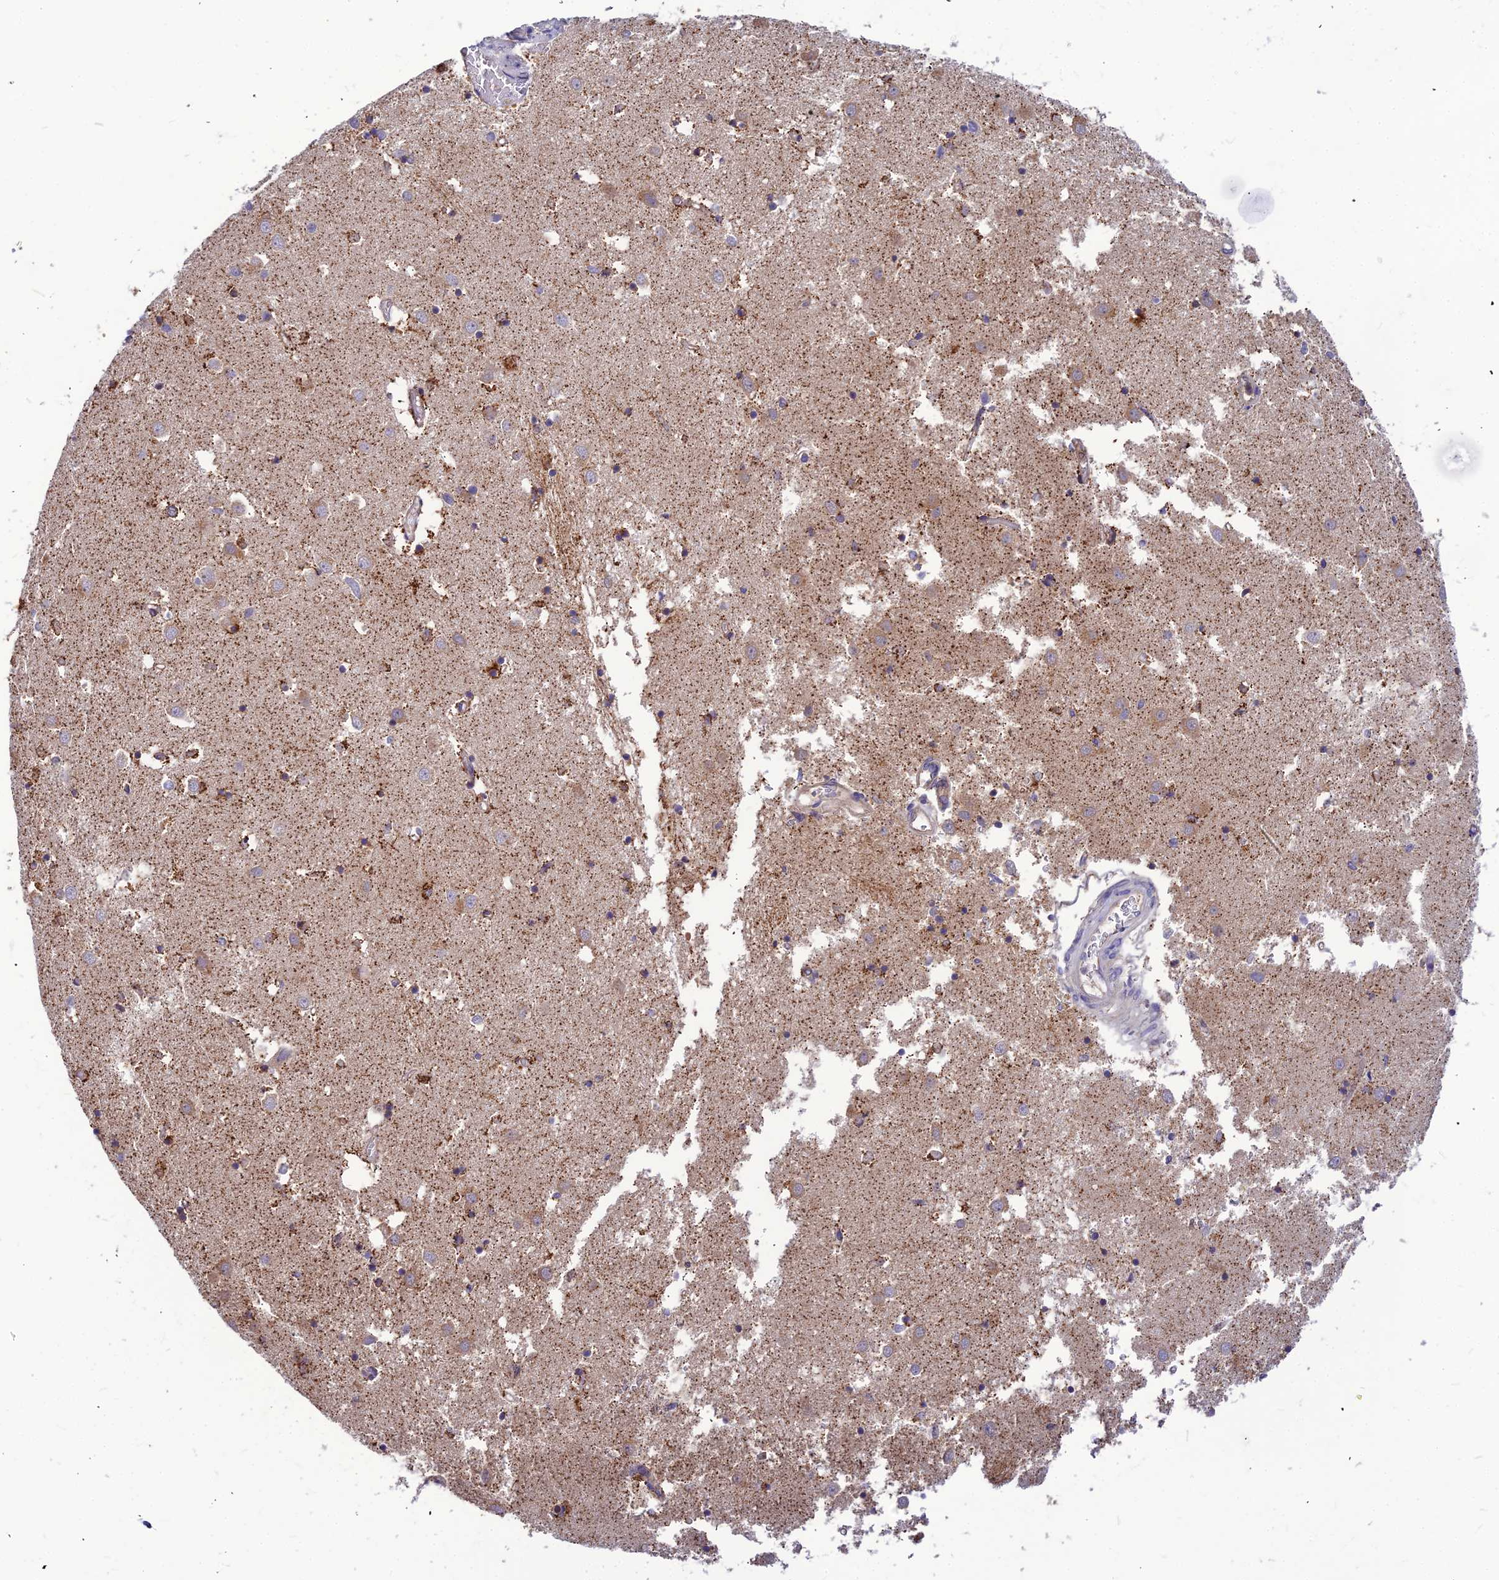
{"staining": {"intensity": "moderate", "quantity": "<25%", "location": "cytoplasmic/membranous"}, "tissue": "caudate", "cell_type": "Glial cells", "image_type": "normal", "snomed": [{"axis": "morphology", "description": "Normal tissue, NOS"}, {"axis": "topography", "description": "Lateral ventricle wall"}], "caption": "IHC staining of normal caudate, which exhibits low levels of moderate cytoplasmic/membranous staining in approximately <25% of glial cells indicating moderate cytoplasmic/membranous protein expression. The staining was performed using DAB (brown) for protein detection and nuclei were counterstained in hematoxylin (blue).", "gene": "ASPHD1", "patient": {"sex": "male", "age": 70}}